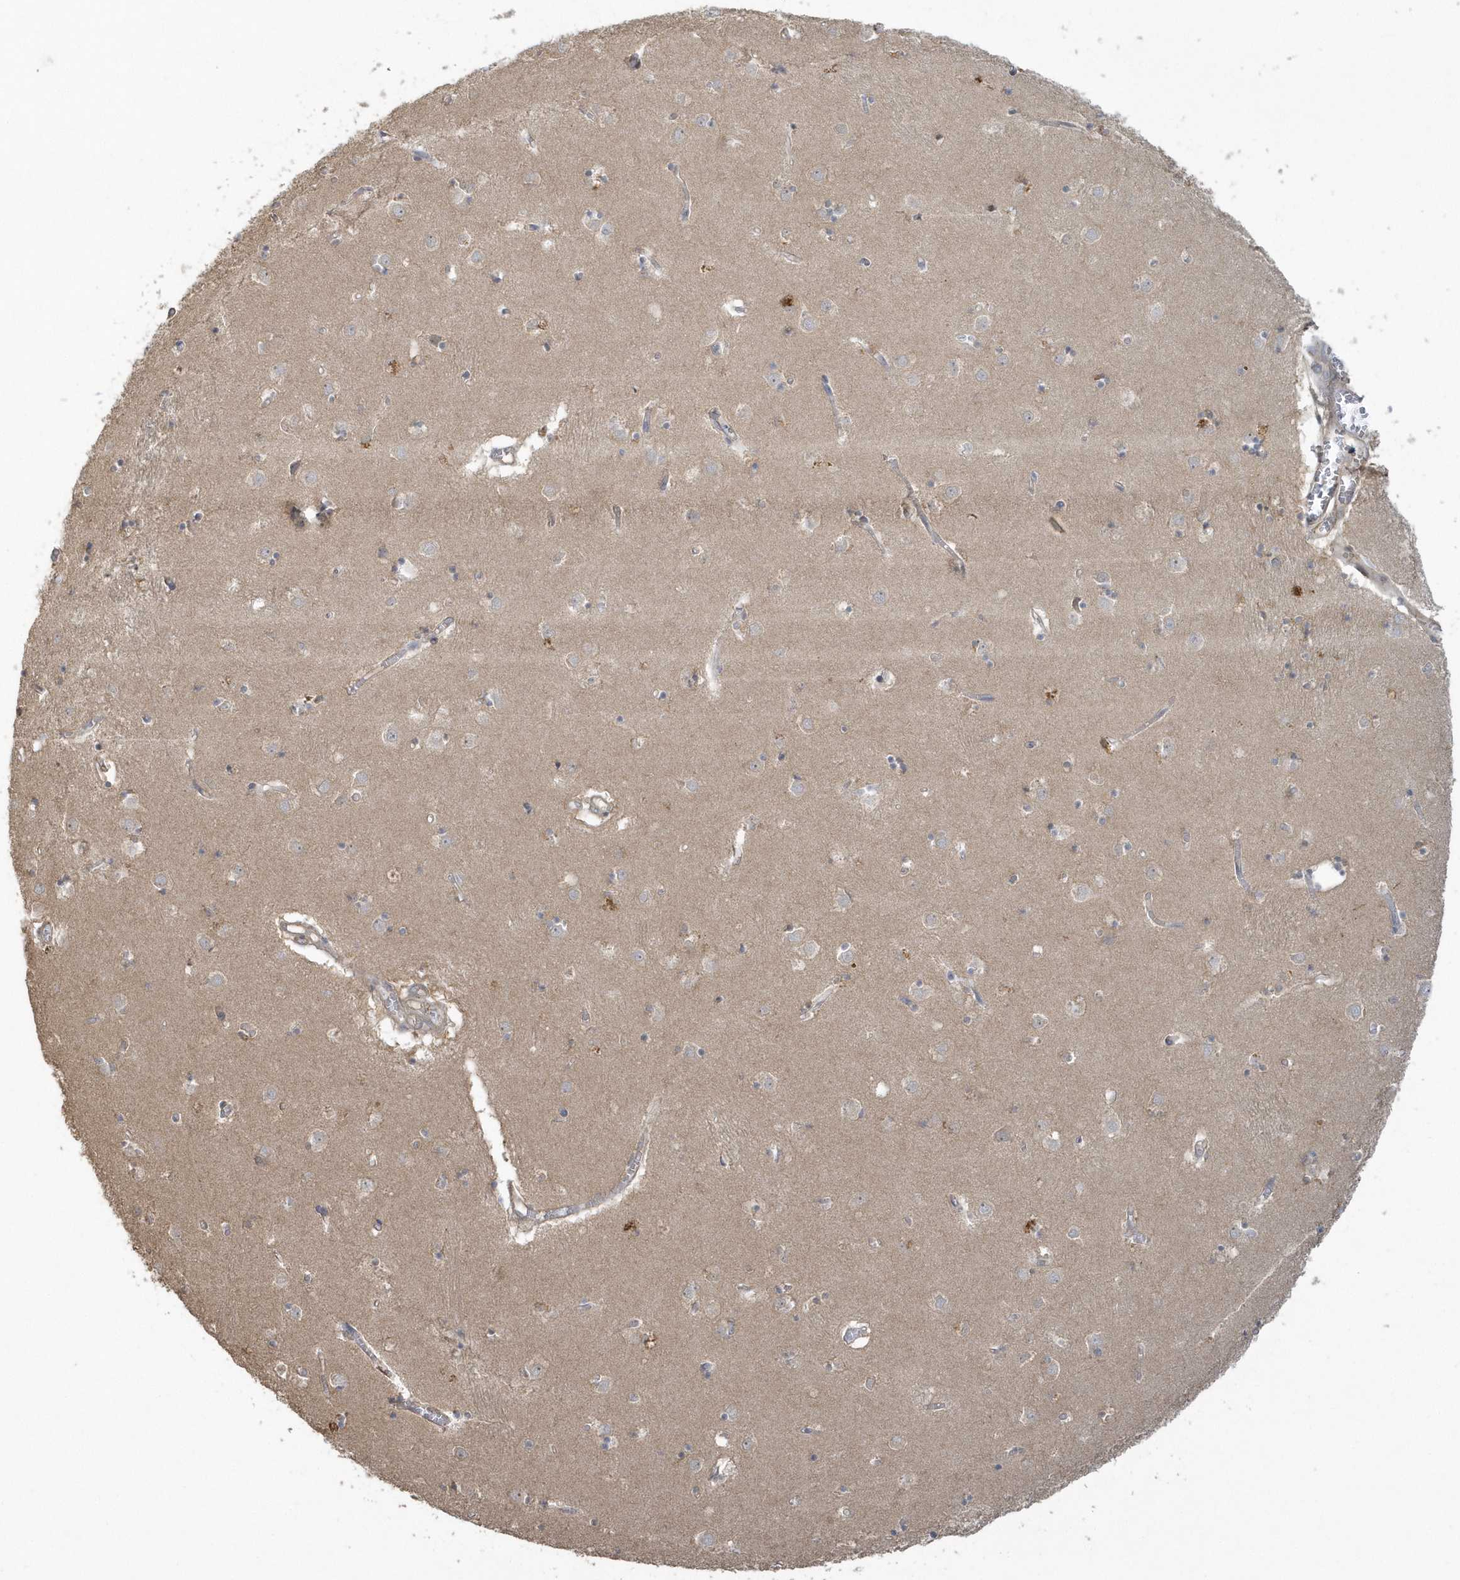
{"staining": {"intensity": "weak", "quantity": "<25%", "location": "cytoplasmic/membranous"}, "tissue": "caudate", "cell_type": "Glial cells", "image_type": "normal", "snomed": [{"axis": "morphology", "description": "Normal tissue, NOS"}, {"axis": "topography", "description": "Lateral ventricle wall"}], "caption": "DAB (3,3'-diaminobenzidine) immunohistochemical staining of normal caudate shows no significant positivity in glial cells.", "gene": "THG1L", "patient": {"sex": "male", "age": 70}}